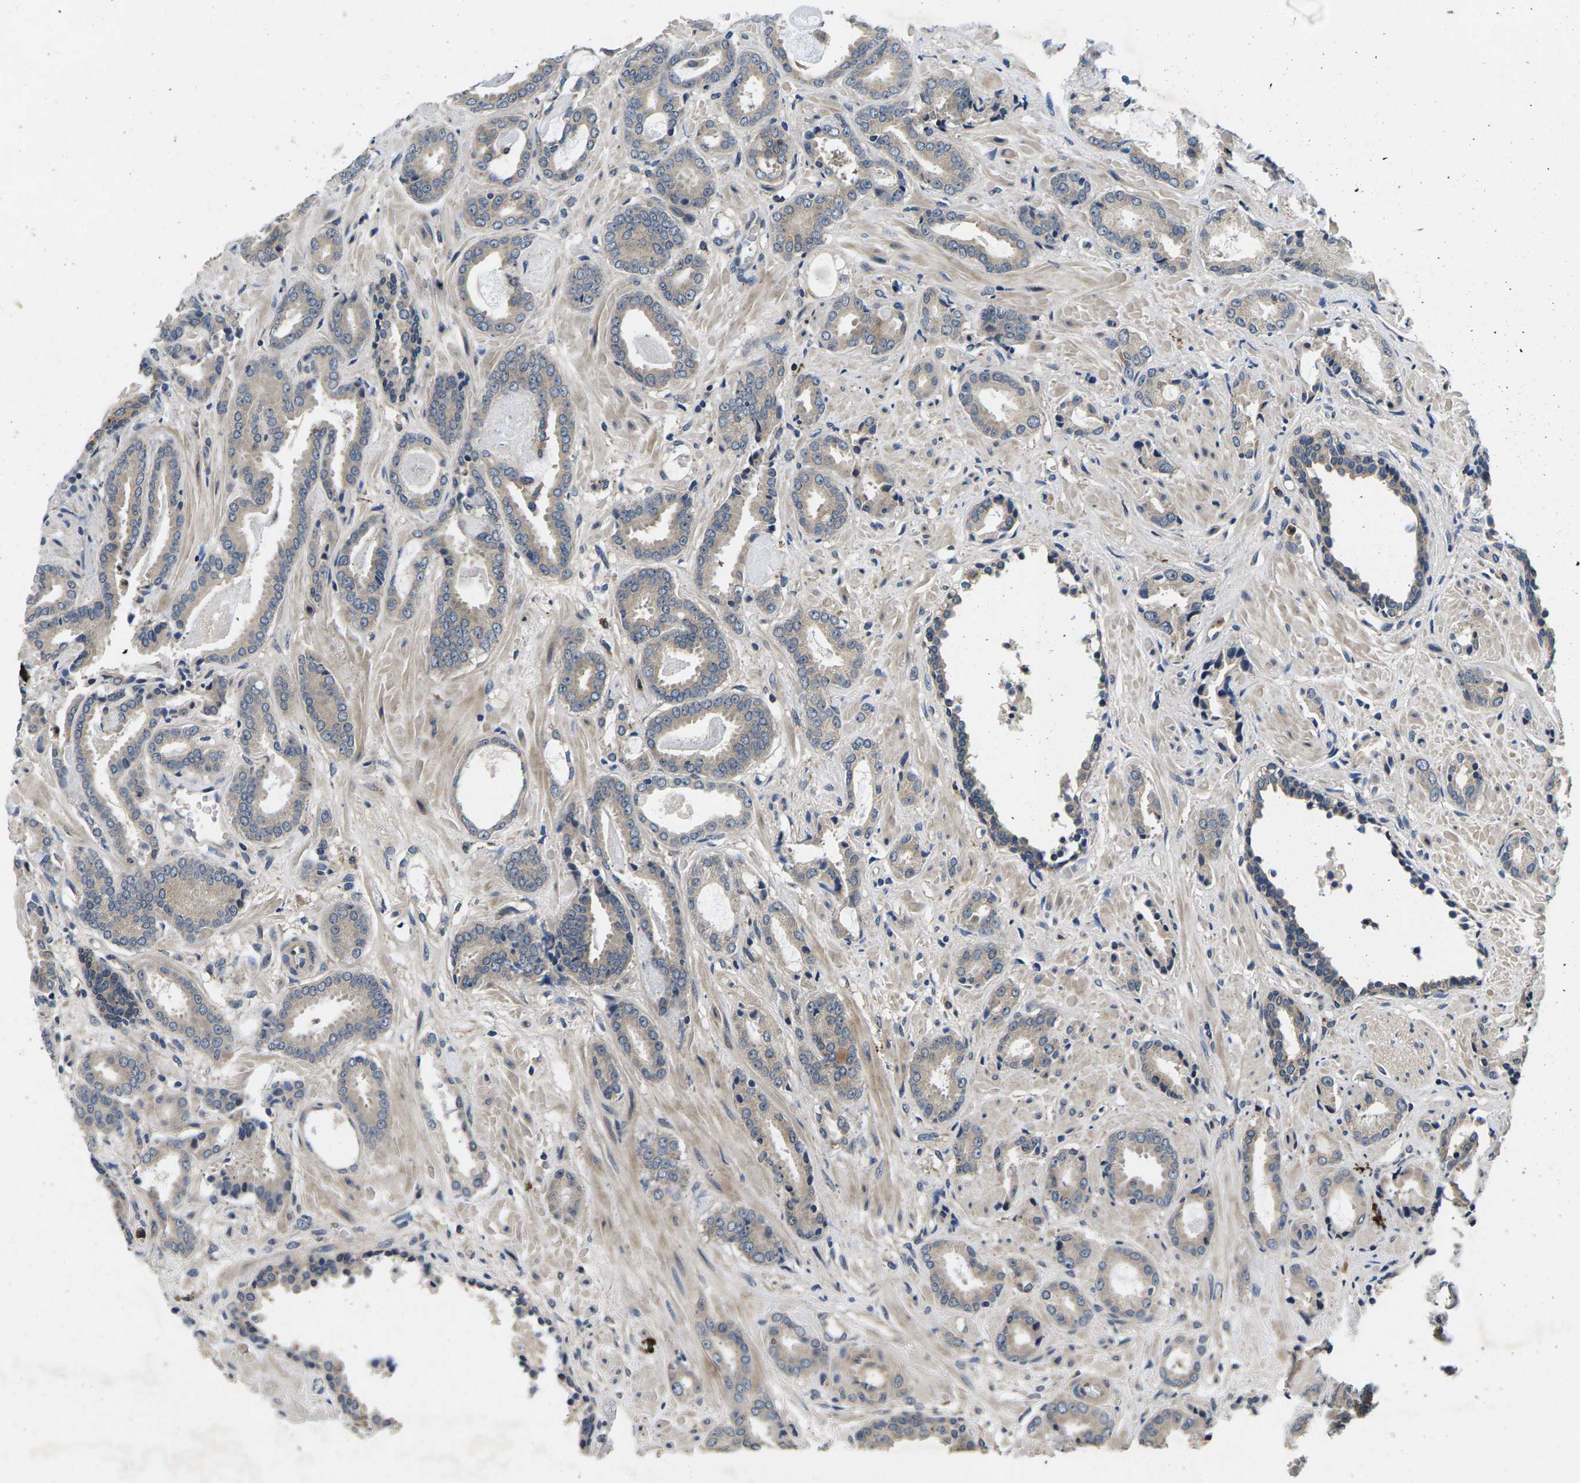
{"staining": {"intensity": "negative", "quantity": "none", "location": "none"}, "tissue": "prostate cancer", "cell_type": "Tumor cells", "image_type": "cancer", "snomed": [{"axis": "morphology", "description": "Adenocarcinoma, Low grade"}, {"axis": "topography", "description": "Prostate"}], "caption": "Prostate cancer stained for a protein using IHC reveals no expression tumor cells.", "gene": "PLCE1", "patient": {"sex": "male", "age": 53}}